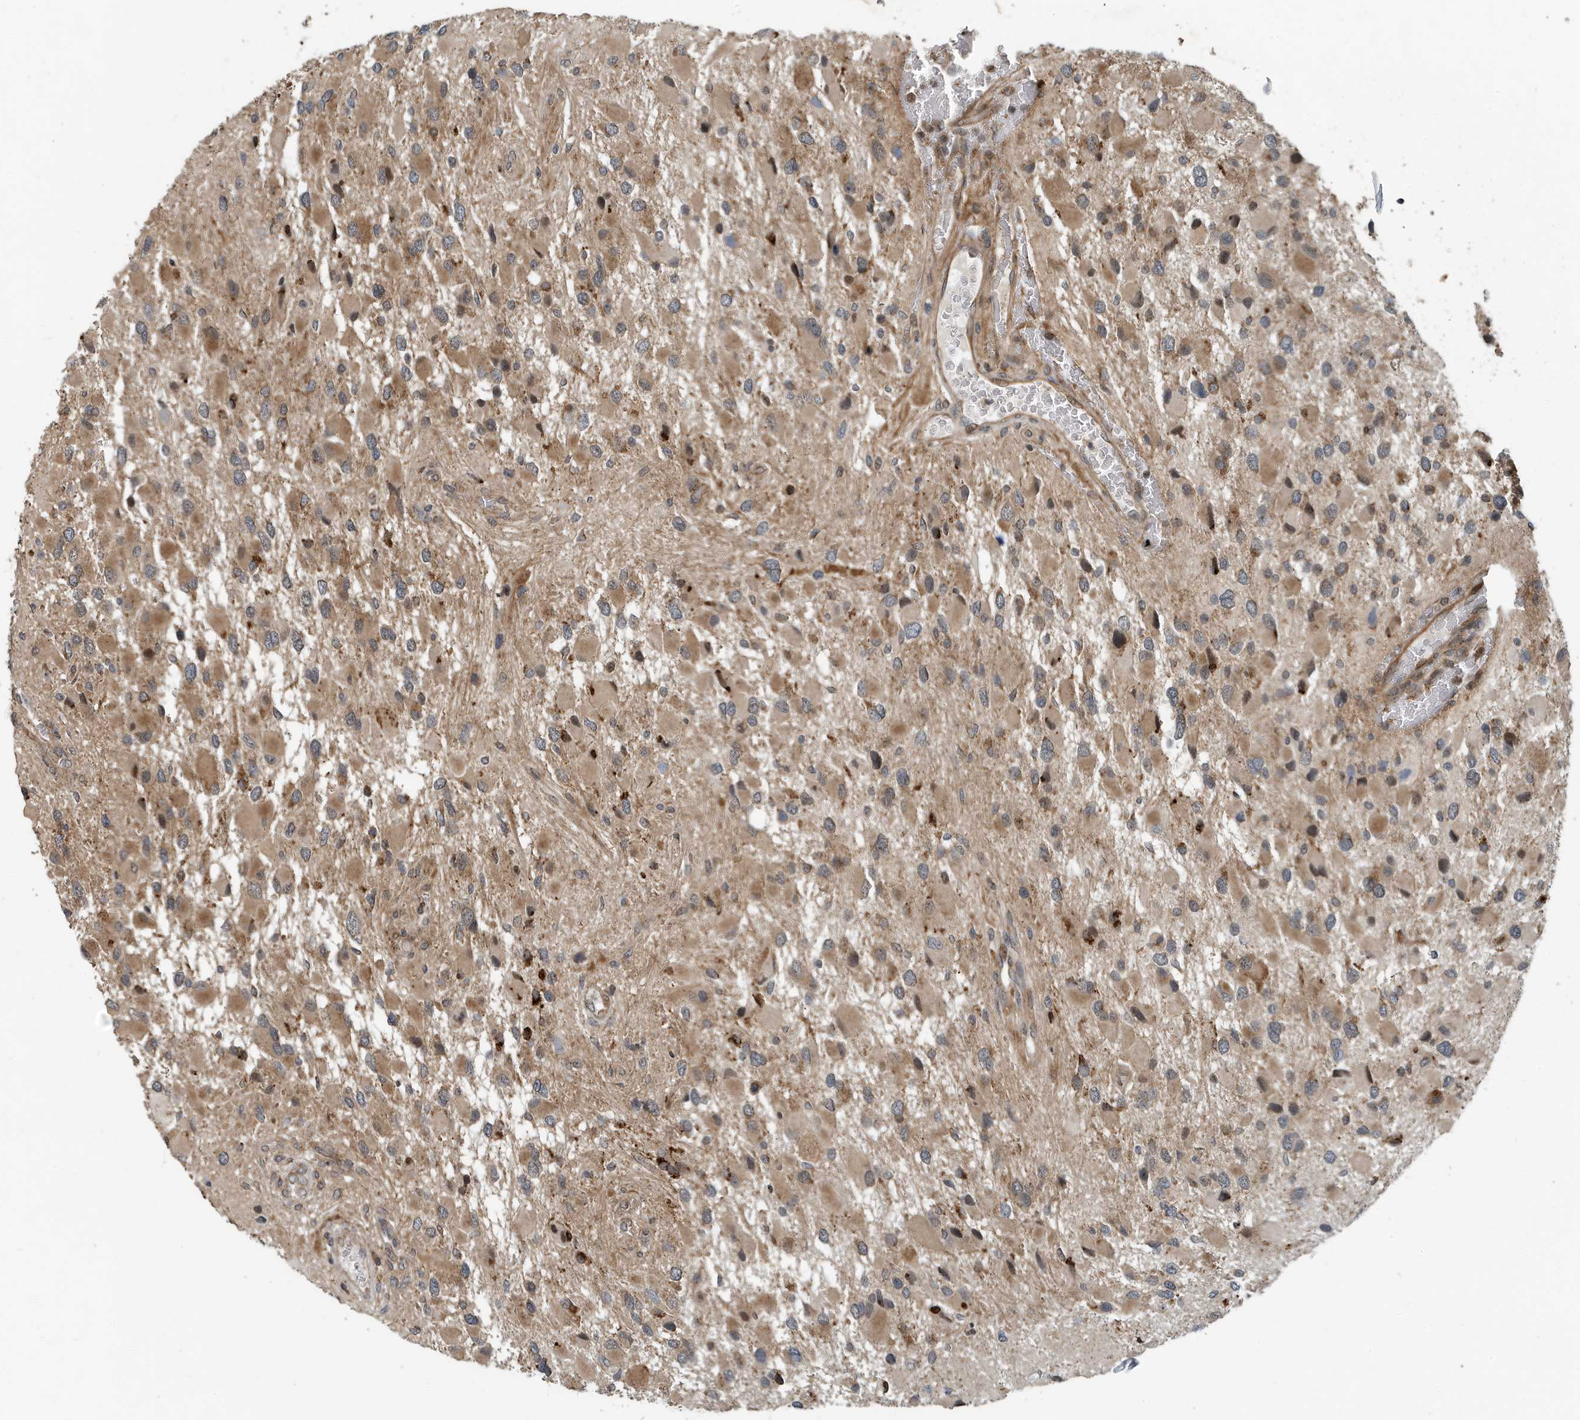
{"staining": {"intensity": "moderate", "quantity": "25%-75%", "location": "cytoplasmic/membranous"}, "tissue": "glioma", "cell_type": "Tumor cells", "image_type": "cancer", "snomed": [{"axis": "morphology", "description": "Glioma, malignant, High grade"}, {"axis": "topography", "description": "Brain"}], "caption": "Protein staining demonstrates moderate cytoplasmic/membranous staining in approximately 25%-75% of tumor cells in glioma. (DAB (3,3'-diaminobenzidine) IHC, brown staining for protein, blue staining for nuclei).", "gene": "KIF15", "patient": {"sex": "male", "age": 53}}